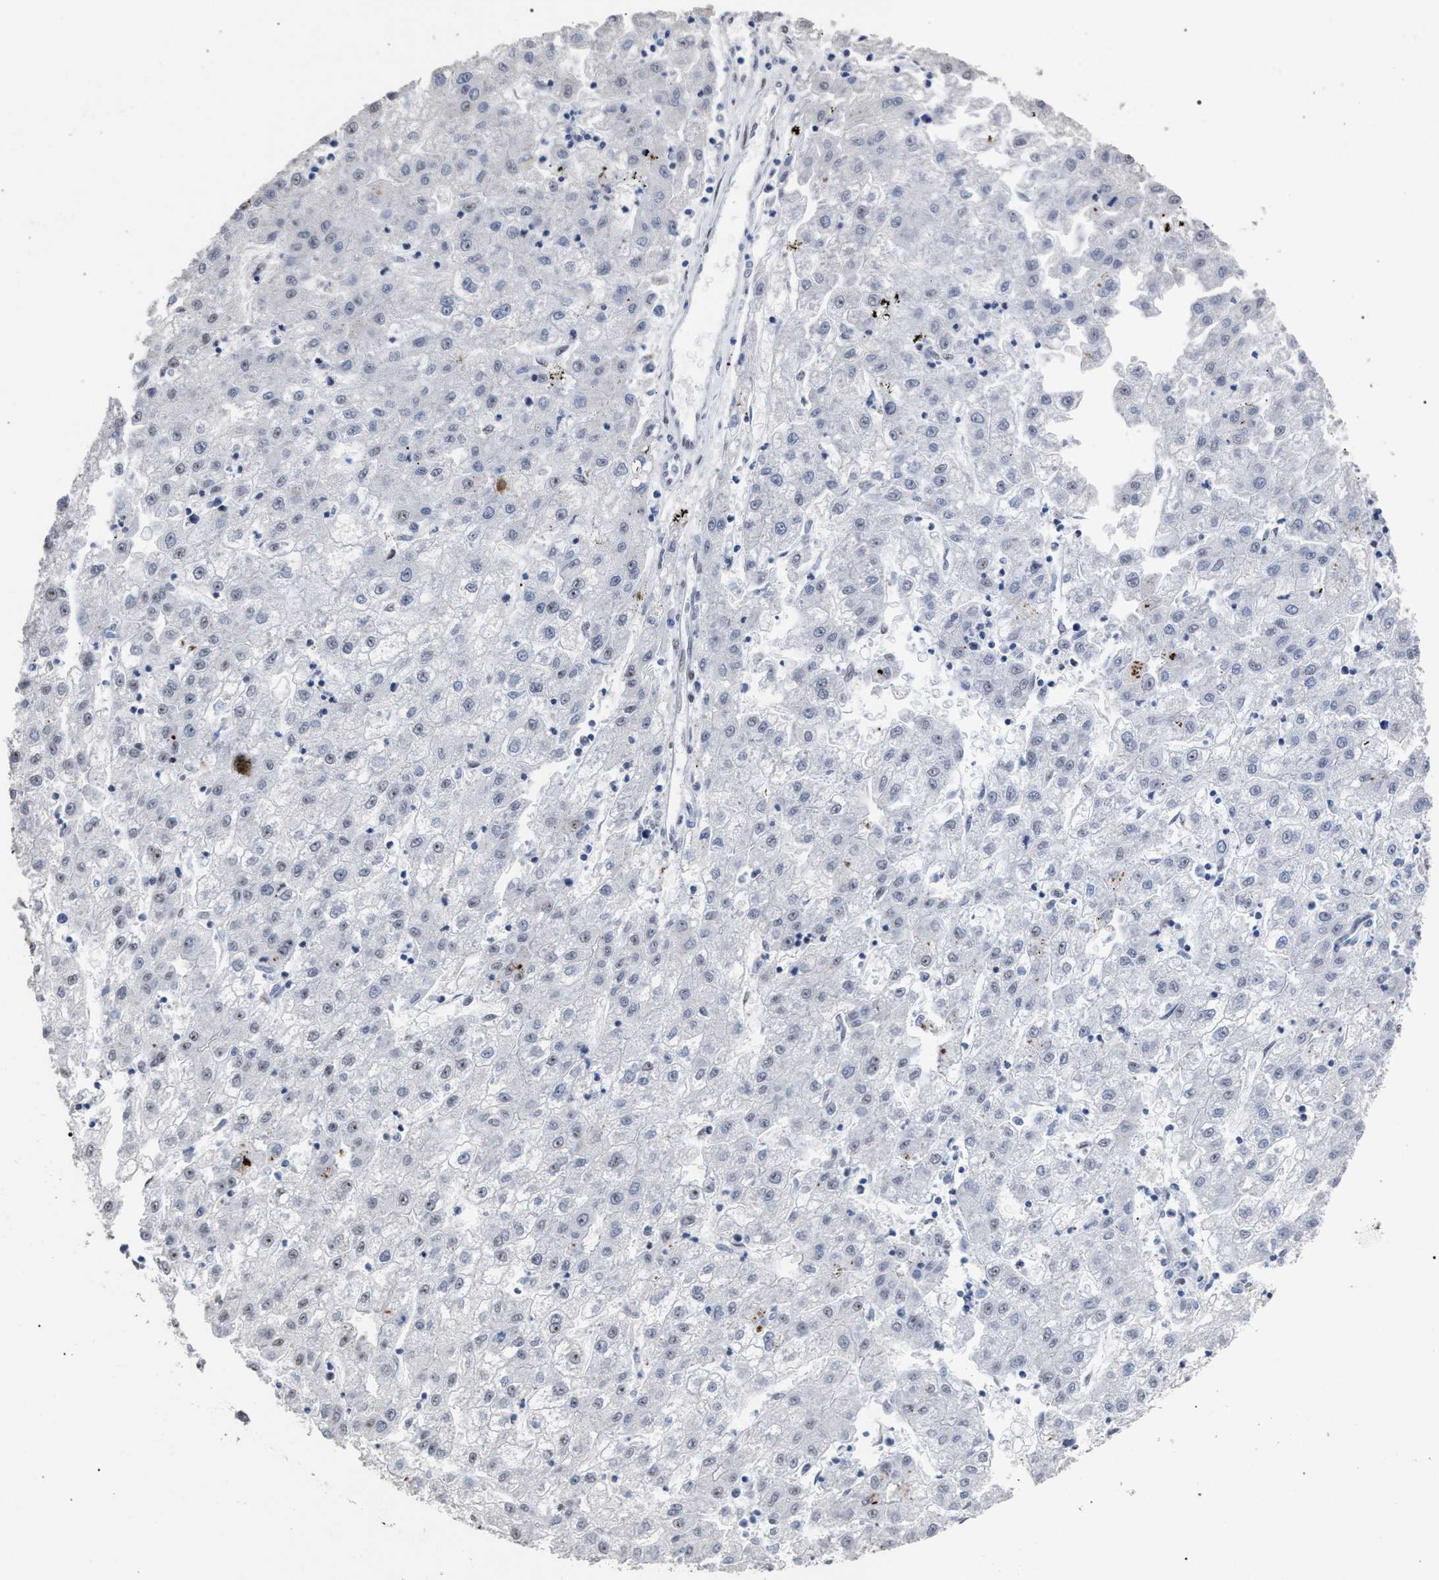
{"staining": {"intensity": "negative", "quantity": "none", "location": "none"}, "tissue": "liver cancer", "cell_type": "Tumor cells", "image_type": "cancer", "snomed": [{"axis": "morphology", "description": "Carcinoma, Hepatocellular, NOS"}, {"axis": "topography", "description": "Liver"}], "caption": "Tumor cells show no significant positivity in liver cancer (hepatocellular carcinoma). (DAB (3,3'-diaminobenzidine) immunohistochemistry (IHC) with hematoxylin counter stain).", "gene": "TP53BP1", "patient": {"sex": "male", "age": 72}}